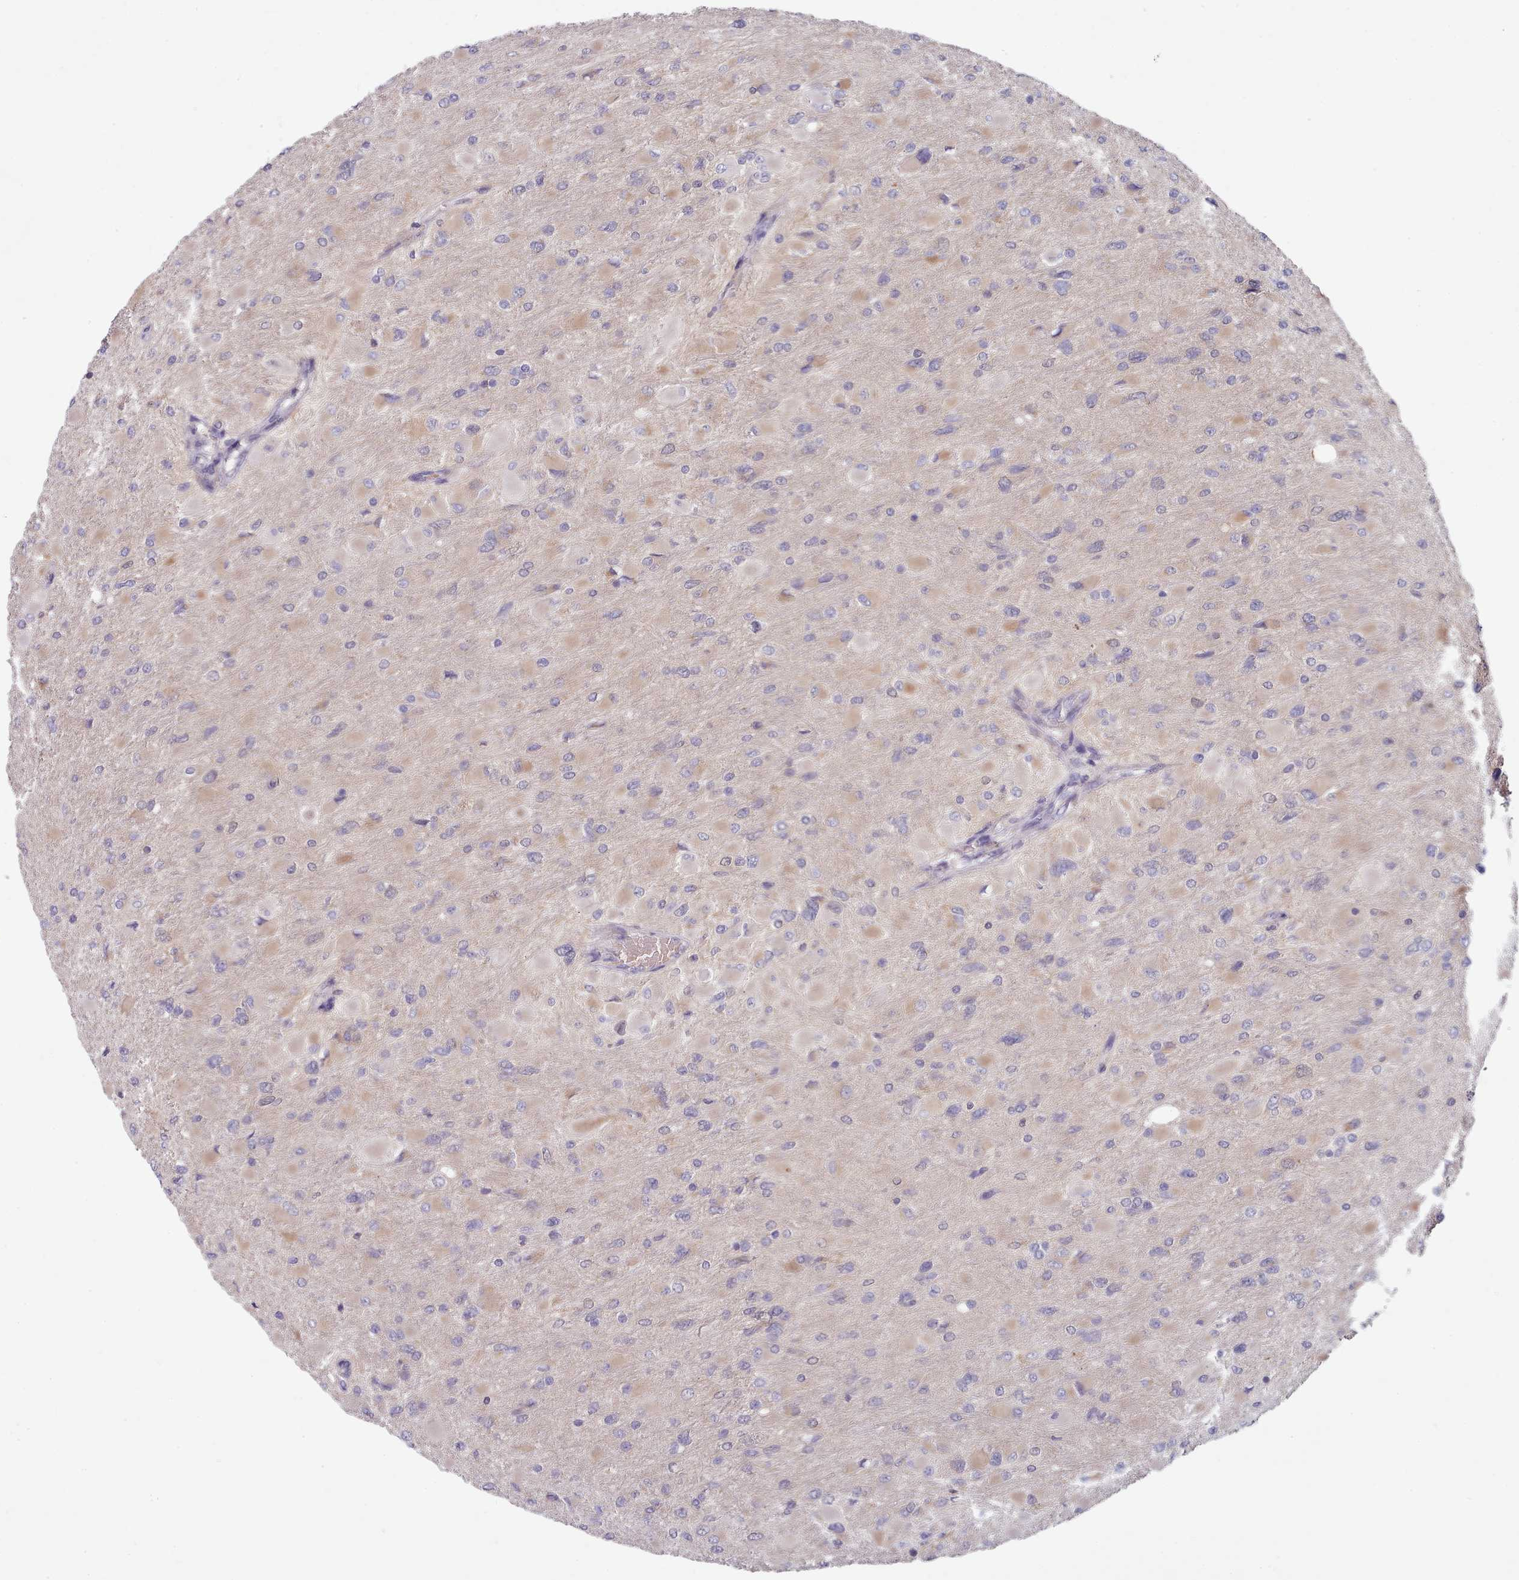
{"staining": {"intensity": "negative", "quantity": "none", "location": "none"}, "tissue": "glioma", "cell_type": "Tumor cells", "image_type": "cancer", "snomed": [{"axis": "morphology", "description": "Glioma, malignant, High grade"}, {"axis": "topography", "description": "Cerebral cortex"}], "caption": "This image is of glioma stained with immunohistochemistry (IHC) to label a protein in brown with the nuclei are counter-stained blue. There is no staining in tumor cells.", "gene": "CLNS1A", "patient": {"sex": "female", "age": 36}}